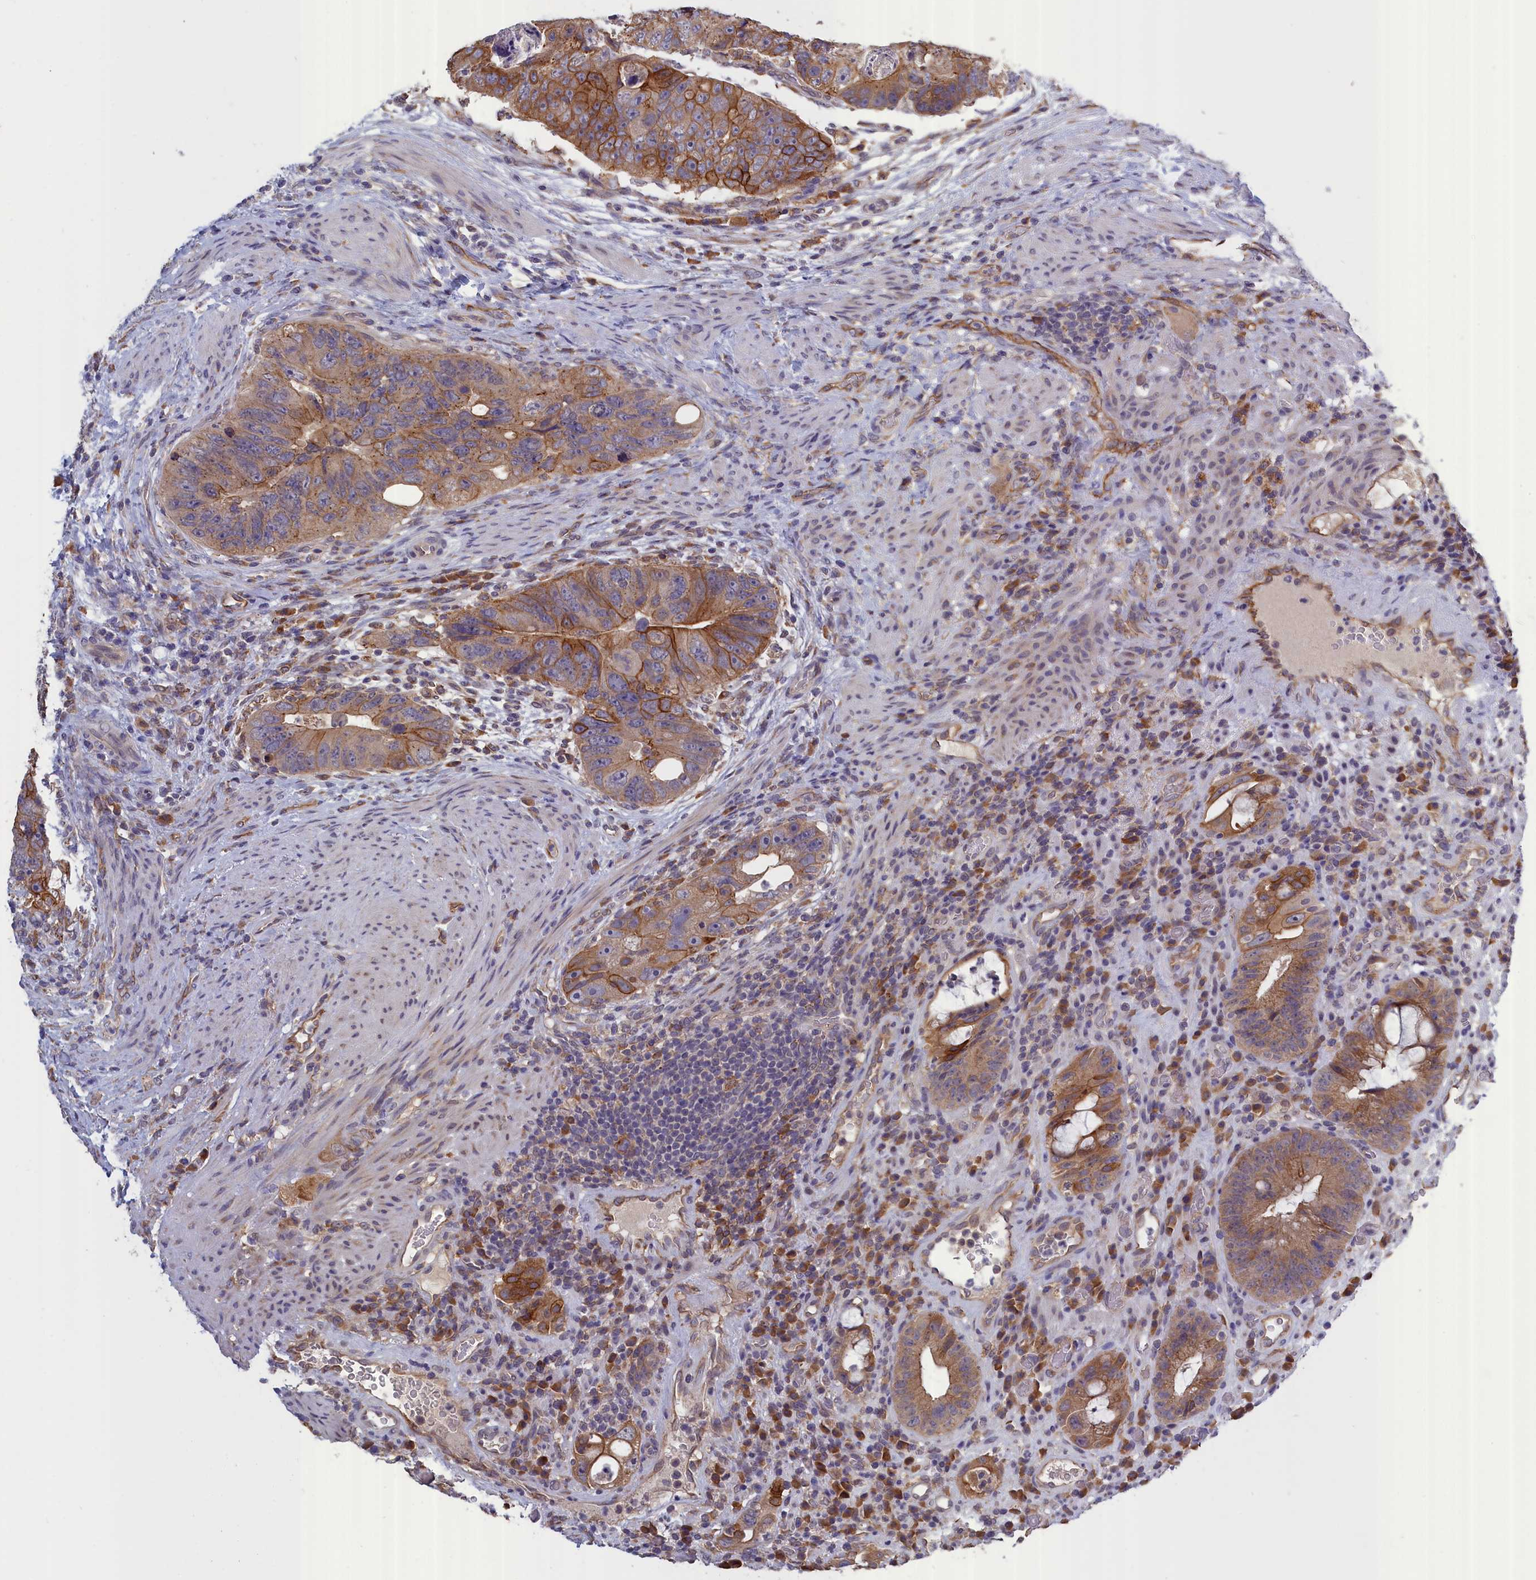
{"staining": {"intensity": "moderate", "quantity": ">75%", "location": "cytoplasmic/membranous"}, "tissue": "colorectal cancer", "cell_type": "Tumor cells", "image_type": "cancer", "snomed": [{"axis": "morphology", "description": "Adenocarcinoma, NOS"}, {"axis": "topography", "description": "Rectum"}], "caption": "A high-resolution histopathology image shows immunohistochemistry staining of adenocarcinoma (colorectal), which demonstrates moderate cytoplasmic/membranous staining in about >75% of tumor cells.", "gene": "COL19A1", "patient": {"sex": "male", "age": 59}}